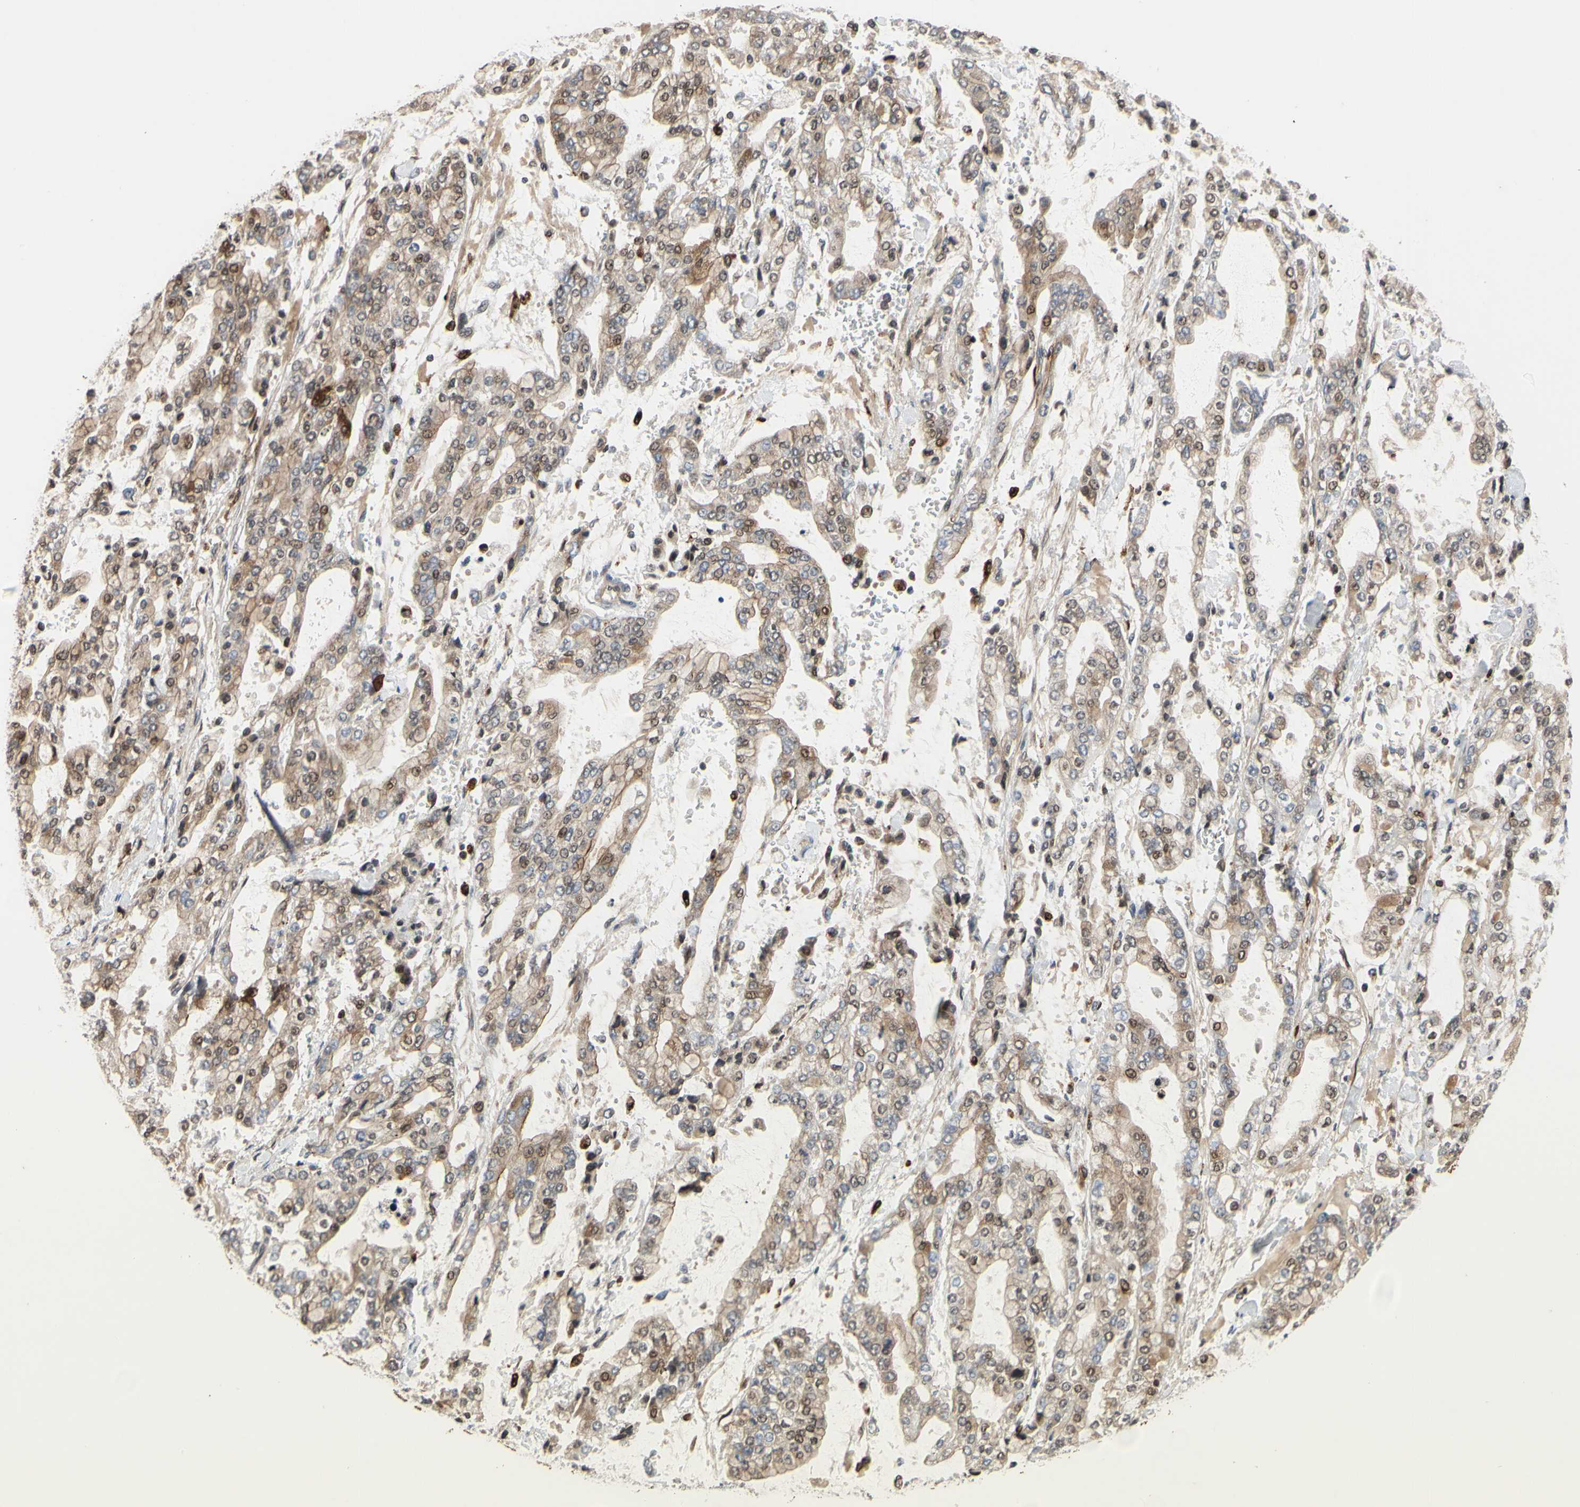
{"staining": {"intensity": "weak", "quantity": "25%-75%", "location": "cytoplasmic/membranous"}, "tissue": "stomach cancer", "cell_type": "Tumor cells", "image_type": "cancer", "snomed": [{"axis": "morphology", "description": "Normal tissue, NOS"}, {"axis": "morphology", "description": "Adenocarcinoma, NOS"}, {"axis": "topography", "description": "Stomach, upper"}, {"axis": "topography", "description": "Stomach"}], "caption": "Stomach adenocarcinoma tissue demonstrates weak cytoplasmic/membranous positivity in approximately 25%-75% of tumor cells, visualized by immunohistochemistry.", "gene": "PLXNA2", "patient": {"sex": "male", "age": 76}}